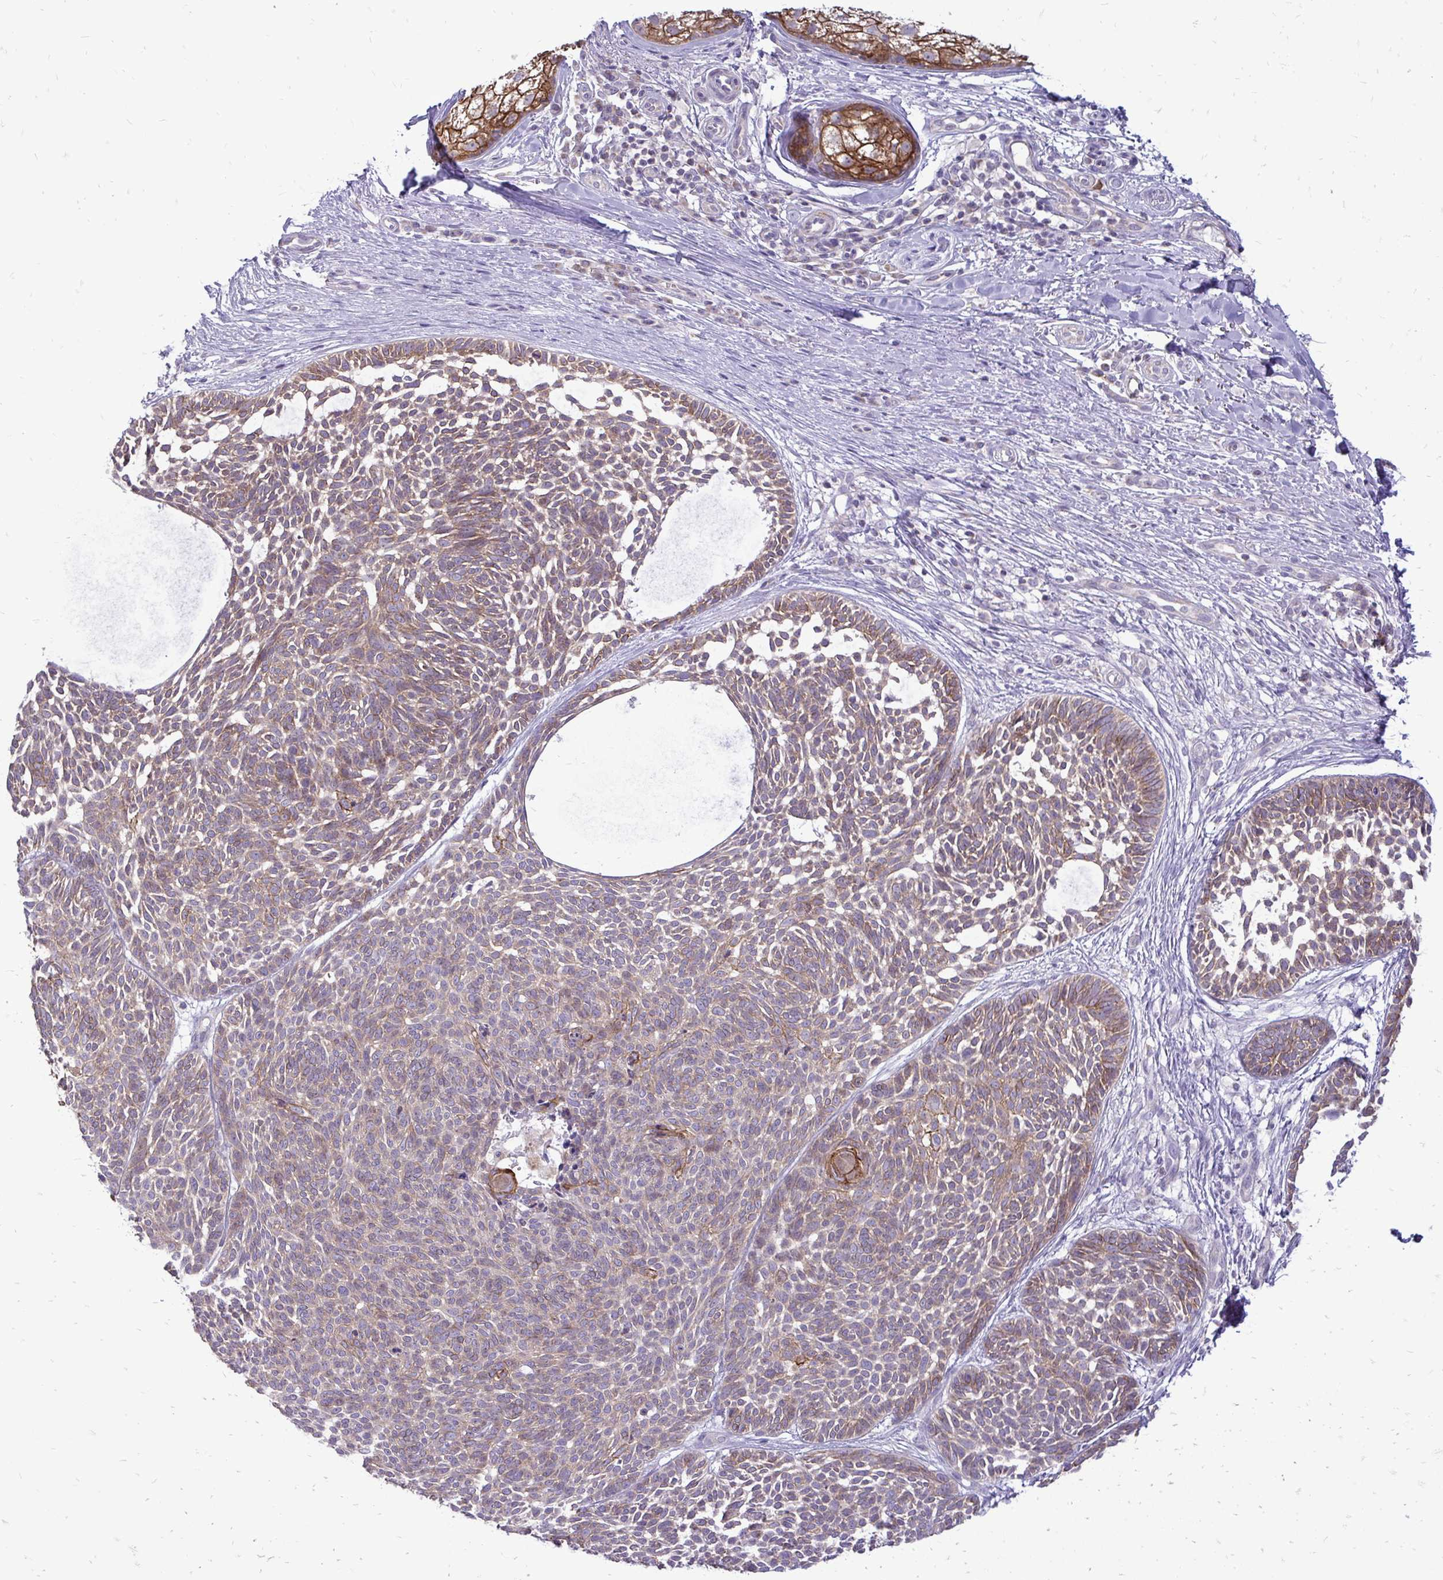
{"staining": {"intensity": "moderate", "quantity": "25%-75%", "location": "cytoplasmic/membranous"}, "tissue": "skin cancer", "cell_type": "Tumor cells", "image_type": "cancer", "snomed": [{"axis": "morphology", "description": "Basal cell carcinoma"}, {"axis": "topography", "description": "Skin"}, {"axis": "topography", "description": "Skin of trunk"}], "caption": "An immunohistochemistry photomicrograph of neoplastic tissue is shown. Protein staining in brown shows moderate cytoplasmic/membranous positivity in skin basal cell carcinoma within tumor cells.", "gene": "SPTBN2", "patient": {"sex": "male", "age": 74}}